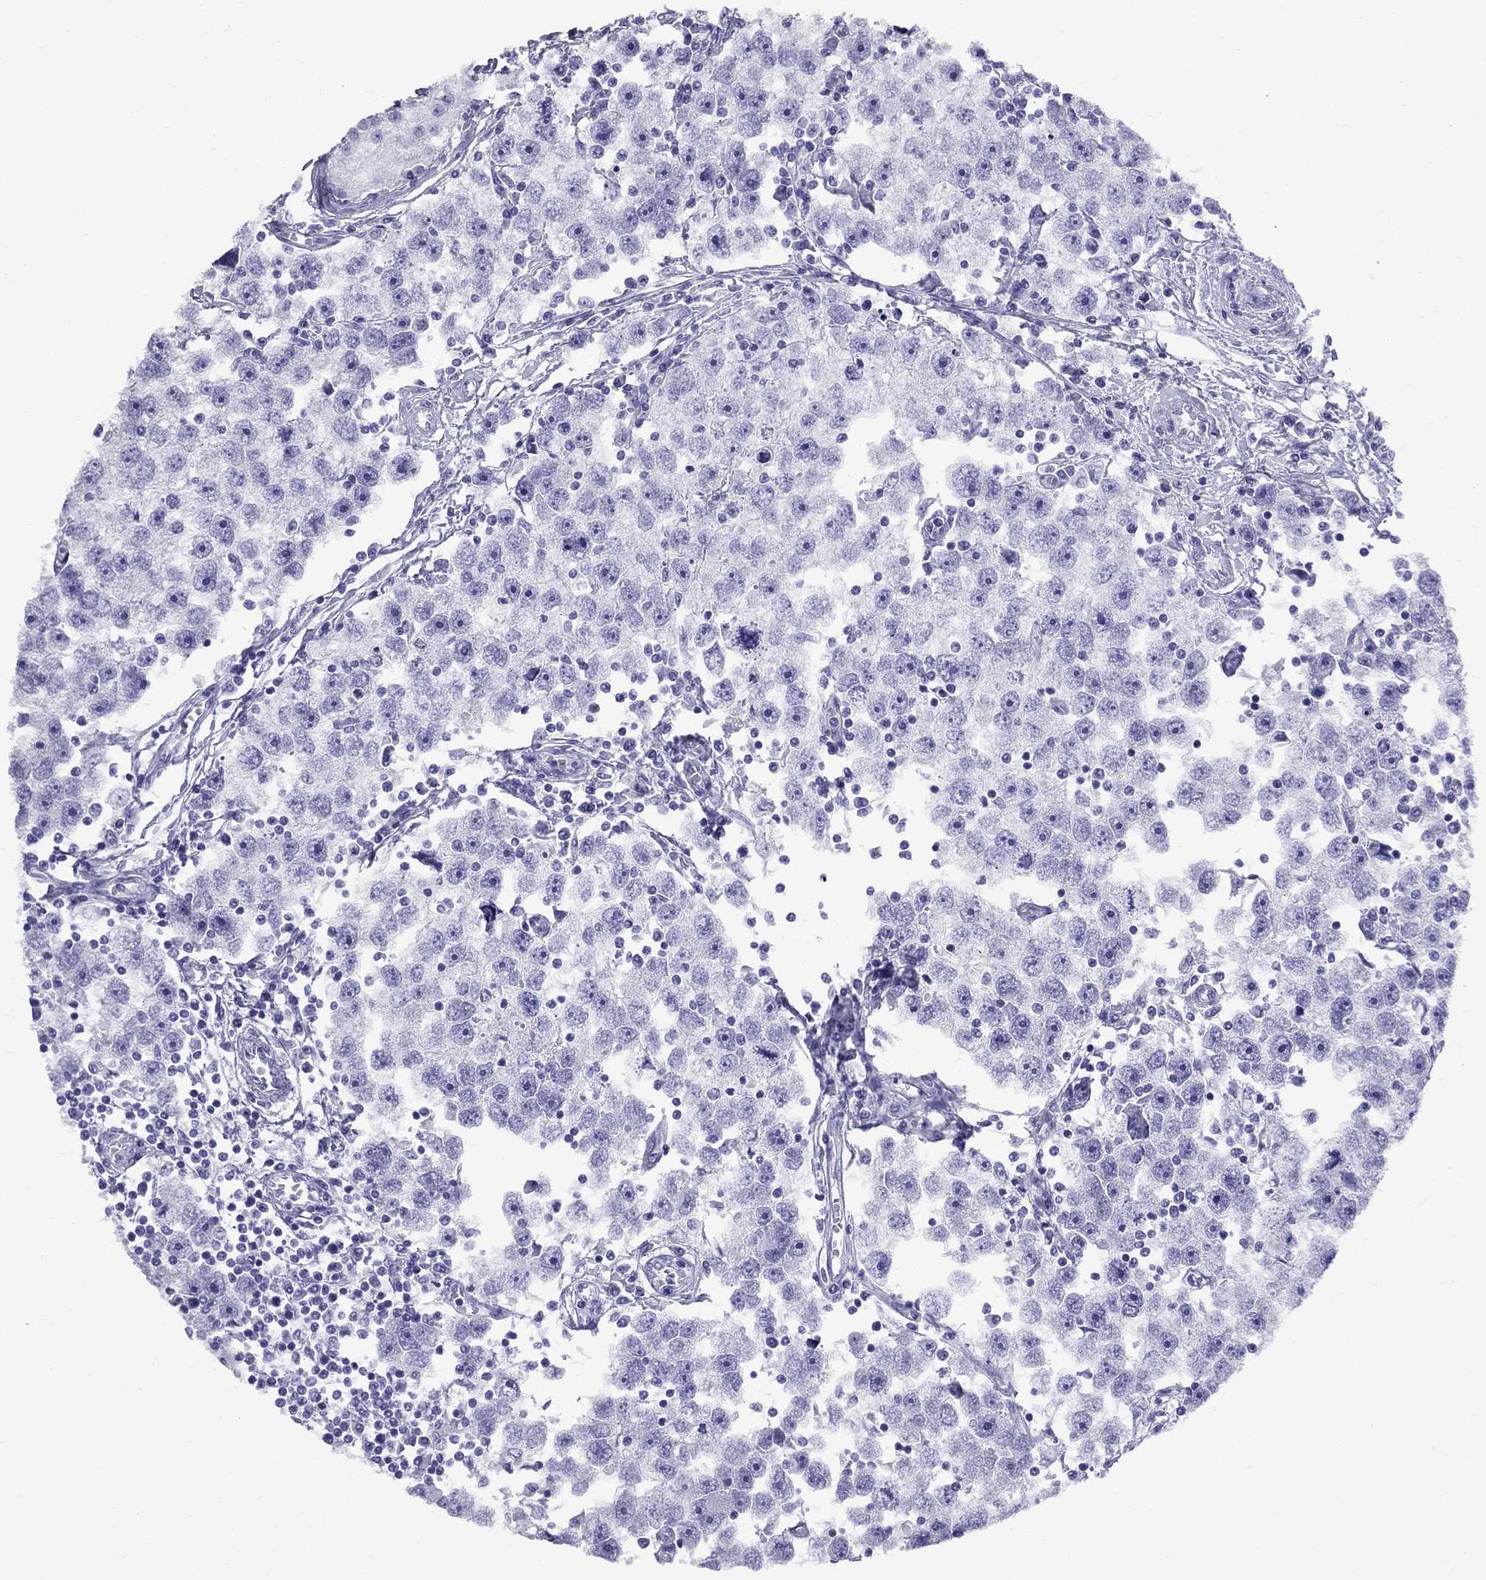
{"staining": {"intensity": "negative", "quantity": "none", "location": "none"}, "tissue": "testis cancer", "cell_type": "Tumor cells", "image_type": "cancer", "snomed": [{"axis": "morphology", "description": "Seminoma, NOS"}, {"axis": "topography", "description": "Testis"}], "caption": "Human seminoma (testis) stained for a protein using immunohistochemistry (IHC) reveals no expression in tumor cells.", "gene": "AVPR1B", "patient": {"sex": "male", "age": 30}}